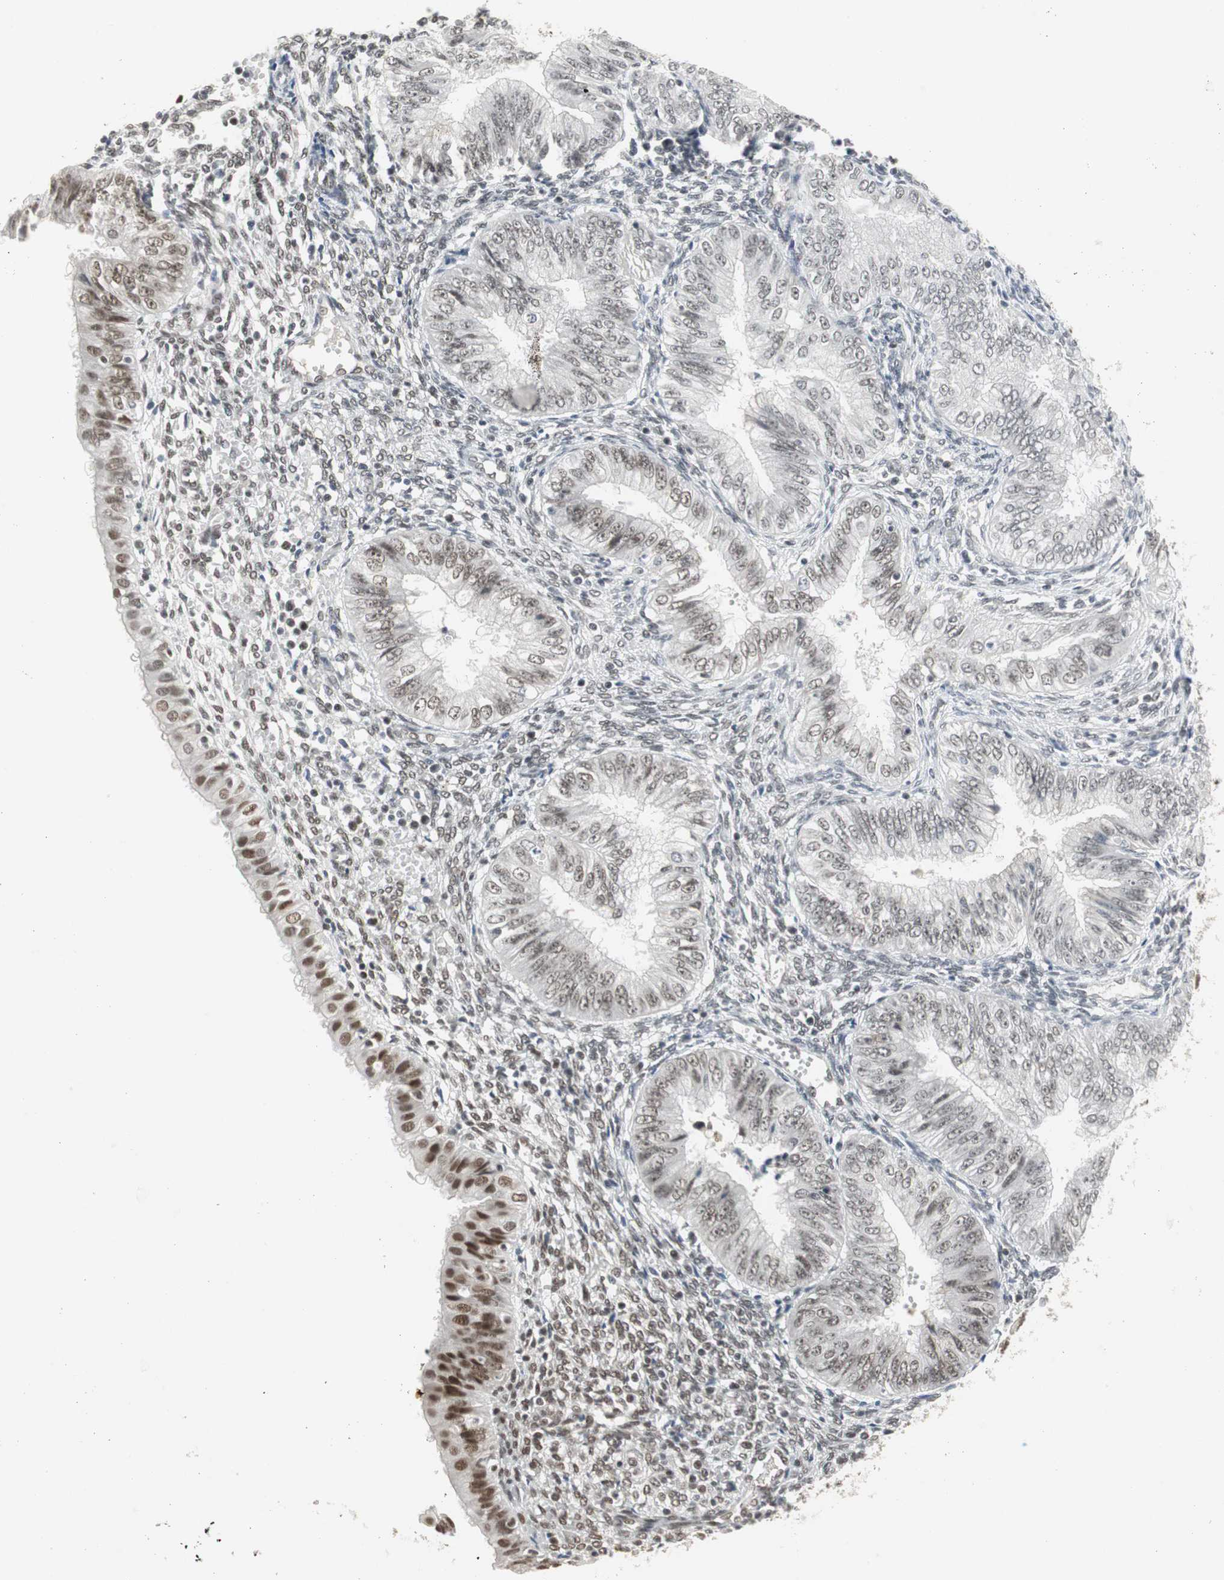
{"staining": {"intensity": "weak", "quantity": "25%-75%", "location": "nuclear"}, "tissue": "endometrial cancer", "cell_type": "Tumor cells", "image_type": "cancer", "snomed": [{"axis": "morphology", "description": "Normal tissue, NOS"}, {"axis": "morphology", "description": "Adenocarcinoma, NOS"}, {"axis": "topography", "description": "Endometrium"}], "caption": "Endometrial adenocarcinoma stained for a protein demonstrates weak nuclear positivity in tumor cells.", "gene": "RTF1", "patient": {"sex": "female", "age": 53}}